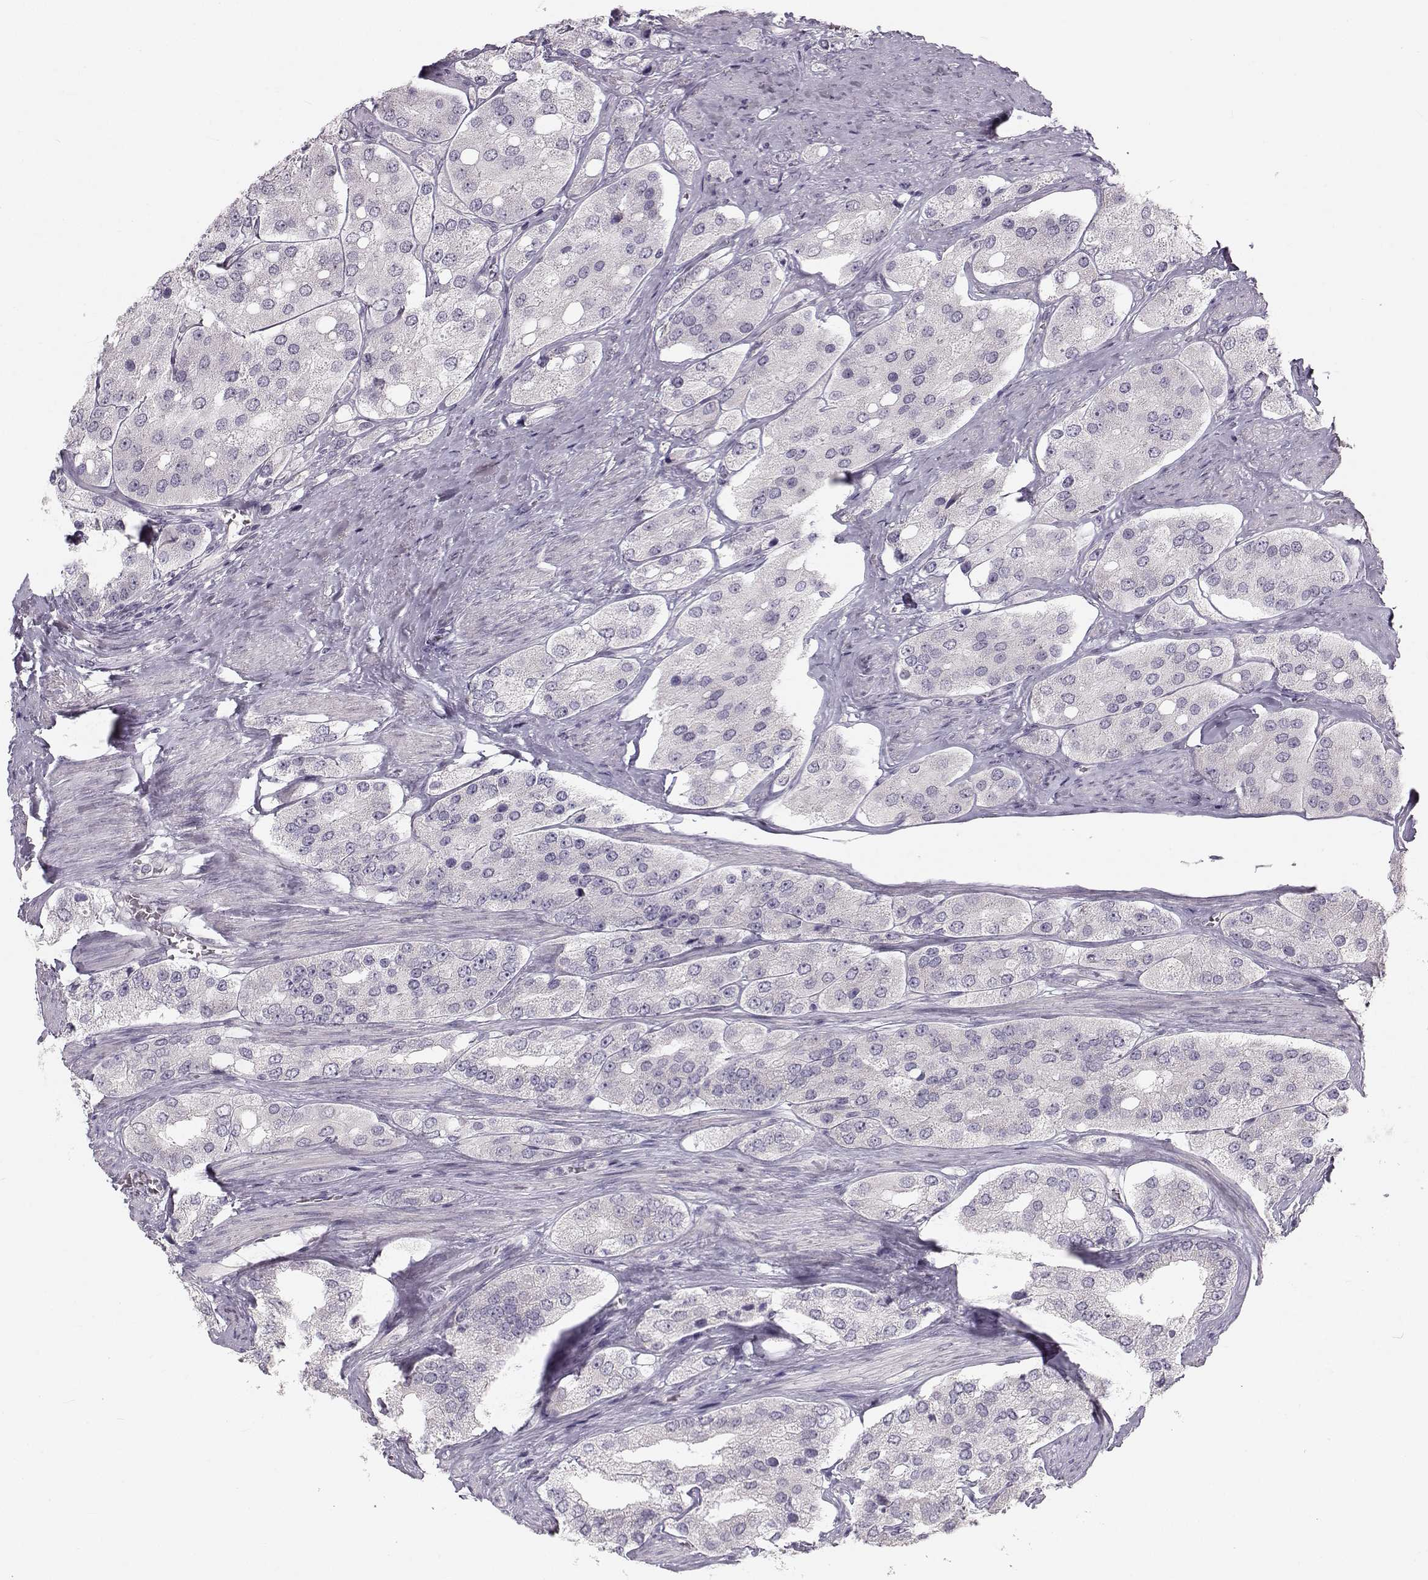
{"staining": {"intensity": "negative", "quantity": "none", "location": "none"}, "tissue": "prostate cancer", "cell_type": "Tumor cells", "image_type": "cancer", "snomed": [{"axis": "morphology", "description": "Adenocarcinoma, Low grade"}, {"axis": "topography", "description": "Prostate"}], "caption": "An immunohistochemistry (IHC) image of prostate cancer (low-grade adenocarcinoma) is shown. There is no staining in tumor cells of prostate cancer (low-grade adenocarcinoma). (DAB (3,3'-diaminobenzidine) immunohistochemistry visualized using brightfield microscopy, high magnification).", "gene": "OIP5", "patient": {"sex": "male", "age": 69}}